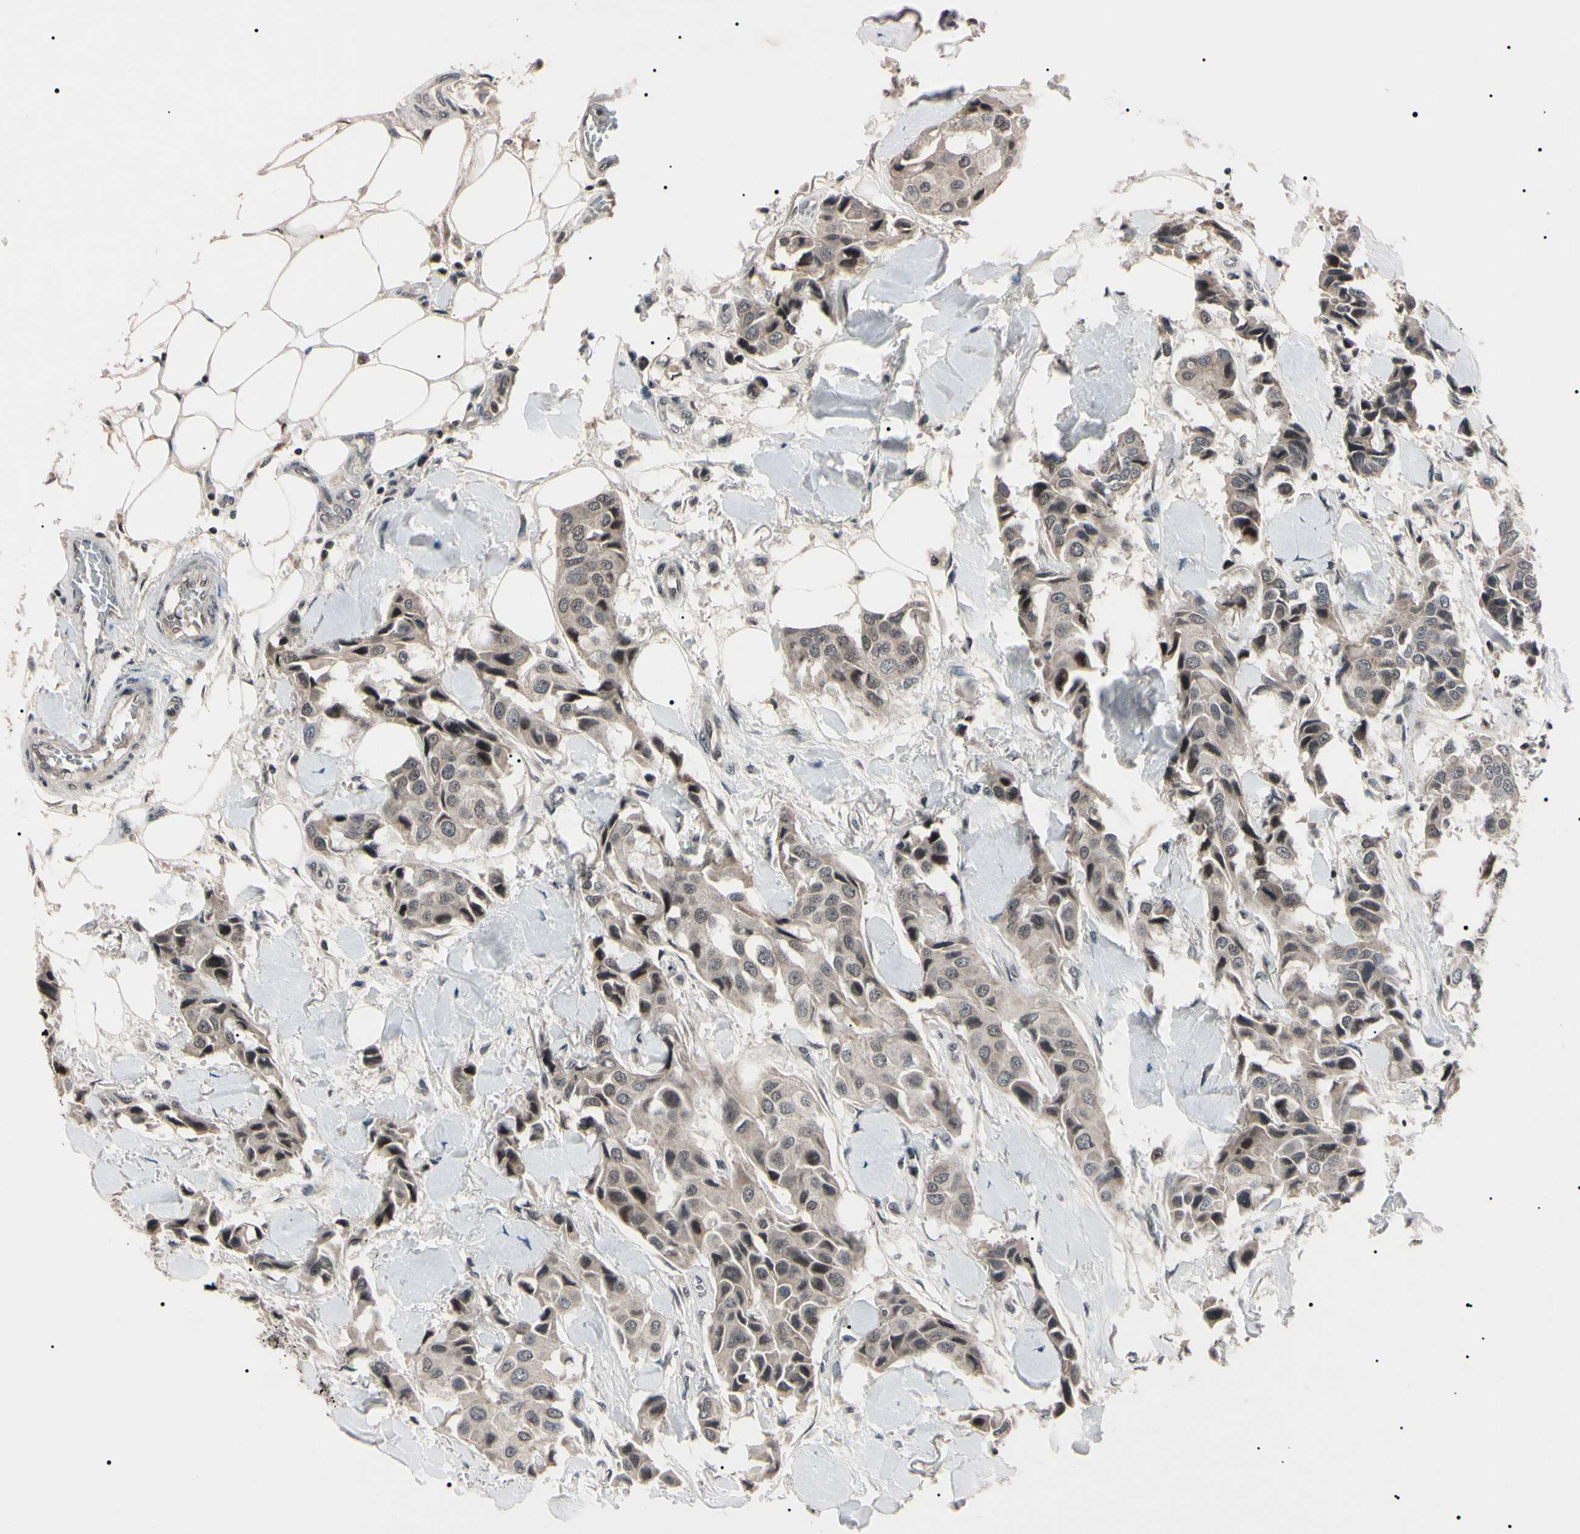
{"staining": {"intensity": "weak", "quantity": ">75%", "location": "cytoplasmic/membranous"}, "tissue": "breast cancer", "cell_type": "Tumor cells", "image_type": "cancer", "snomed": [{"axis": "morphology", "description": "Duct carcinoma"}, {"axis": "topography", "description": "Breast"}], "caption": "This is a photomicrograph of IHC staining of breast cancer, which shows weak expression in the cytoplasmic/membranous of tumor cells.", "gene": "YY1", "patient": {"sex": "female", "age": 80}}